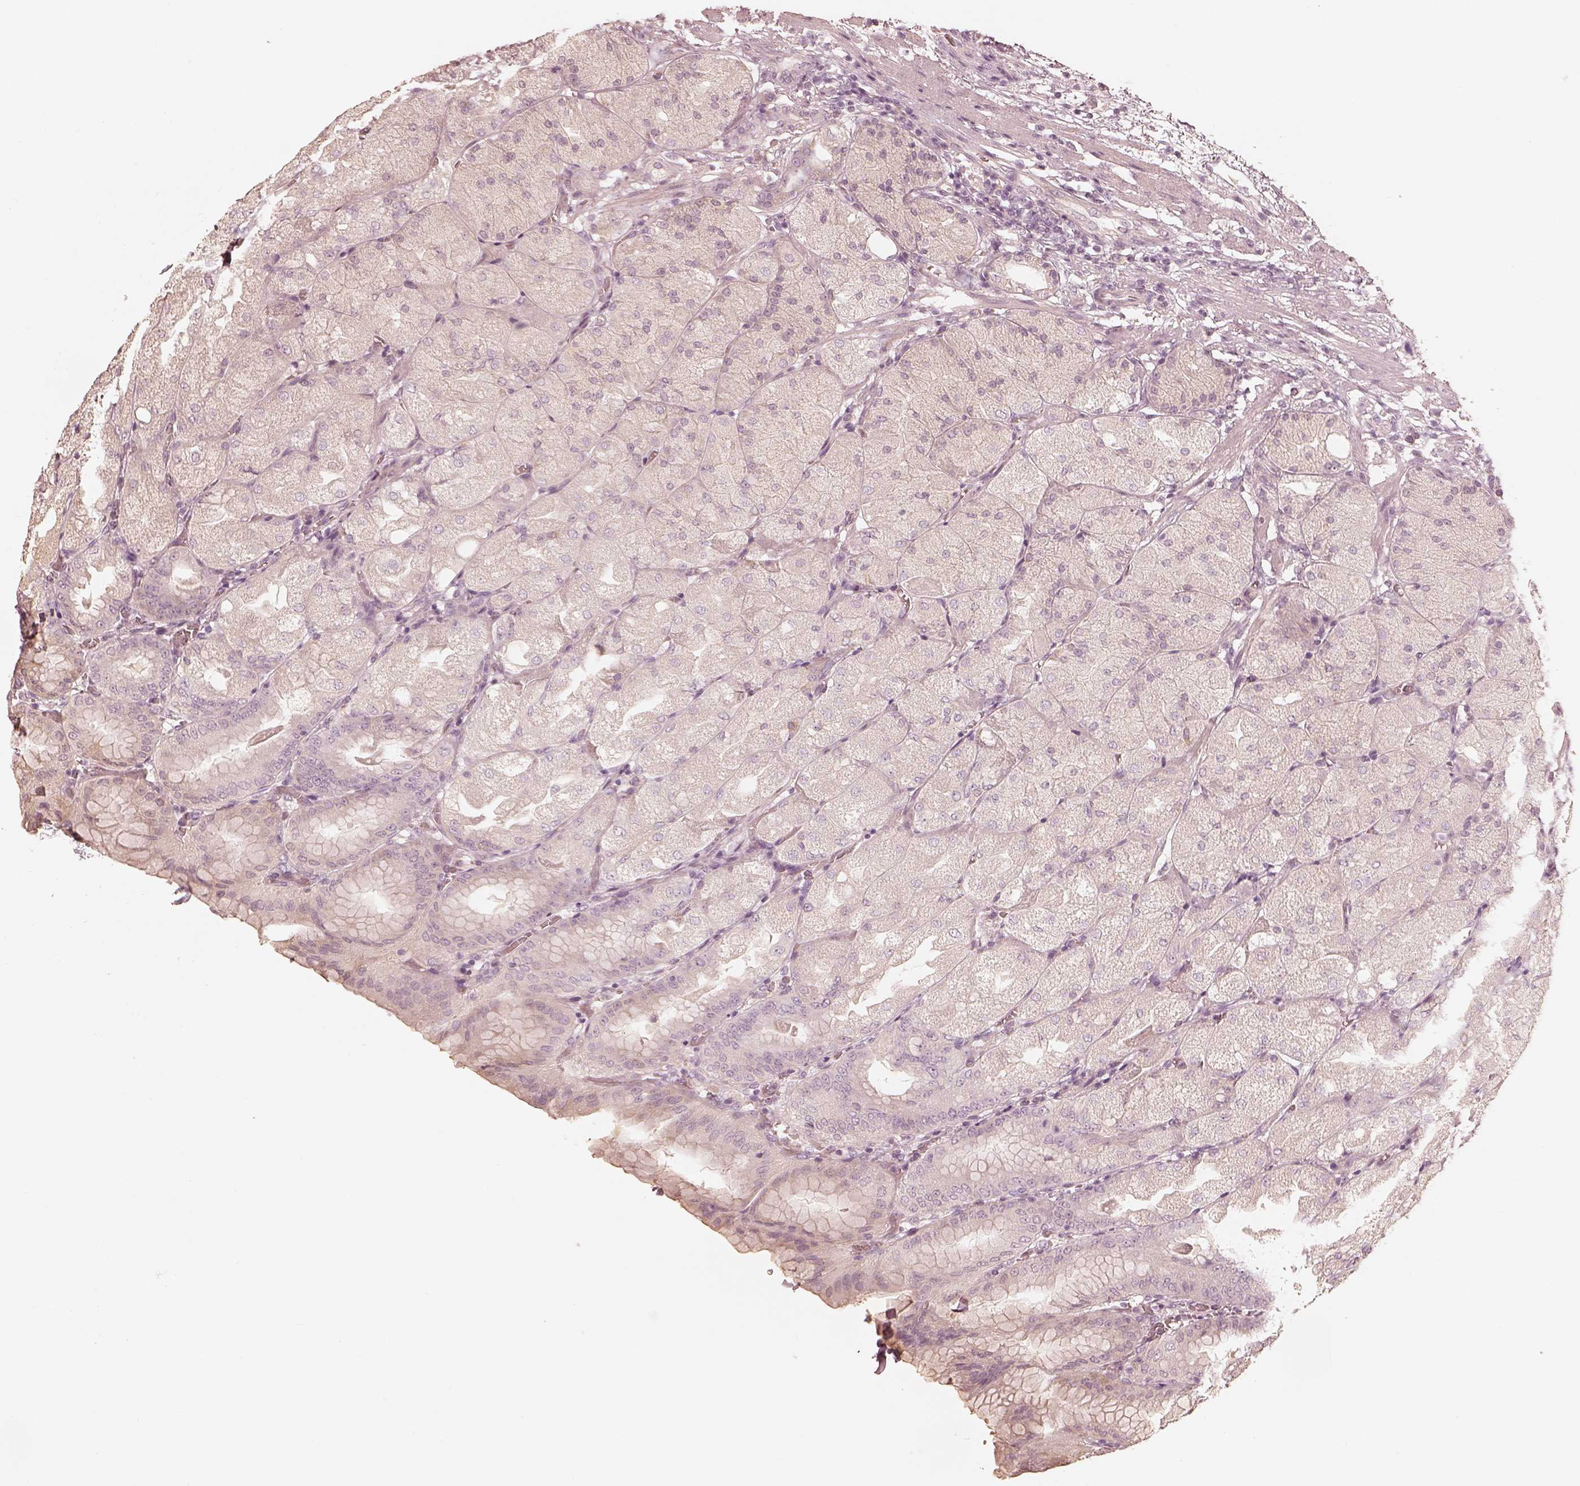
{"staining": {"intensity": "negative", "quantity": "none", "location": "none"}, "tissue": "stomach", "cell_type": "Glandular cells", "image_type": "normal", "snomed": [{"axis": "morphology", "description": "Normal tissue, NOS"}, {"axis": "topography", "description": "Stomach, upper"}, {"axis": "topography", "description": "Stomach"}, {"axis": "topography", "description": "Stomach, lower"}], "caption": "High power microscopy micrograph of an IHC photomicrograph of unremarkable stomach, revealing no significant staining in glandular cells.", "gene": "FMNL2", "patient": {"sex": "male", "age": 62}}